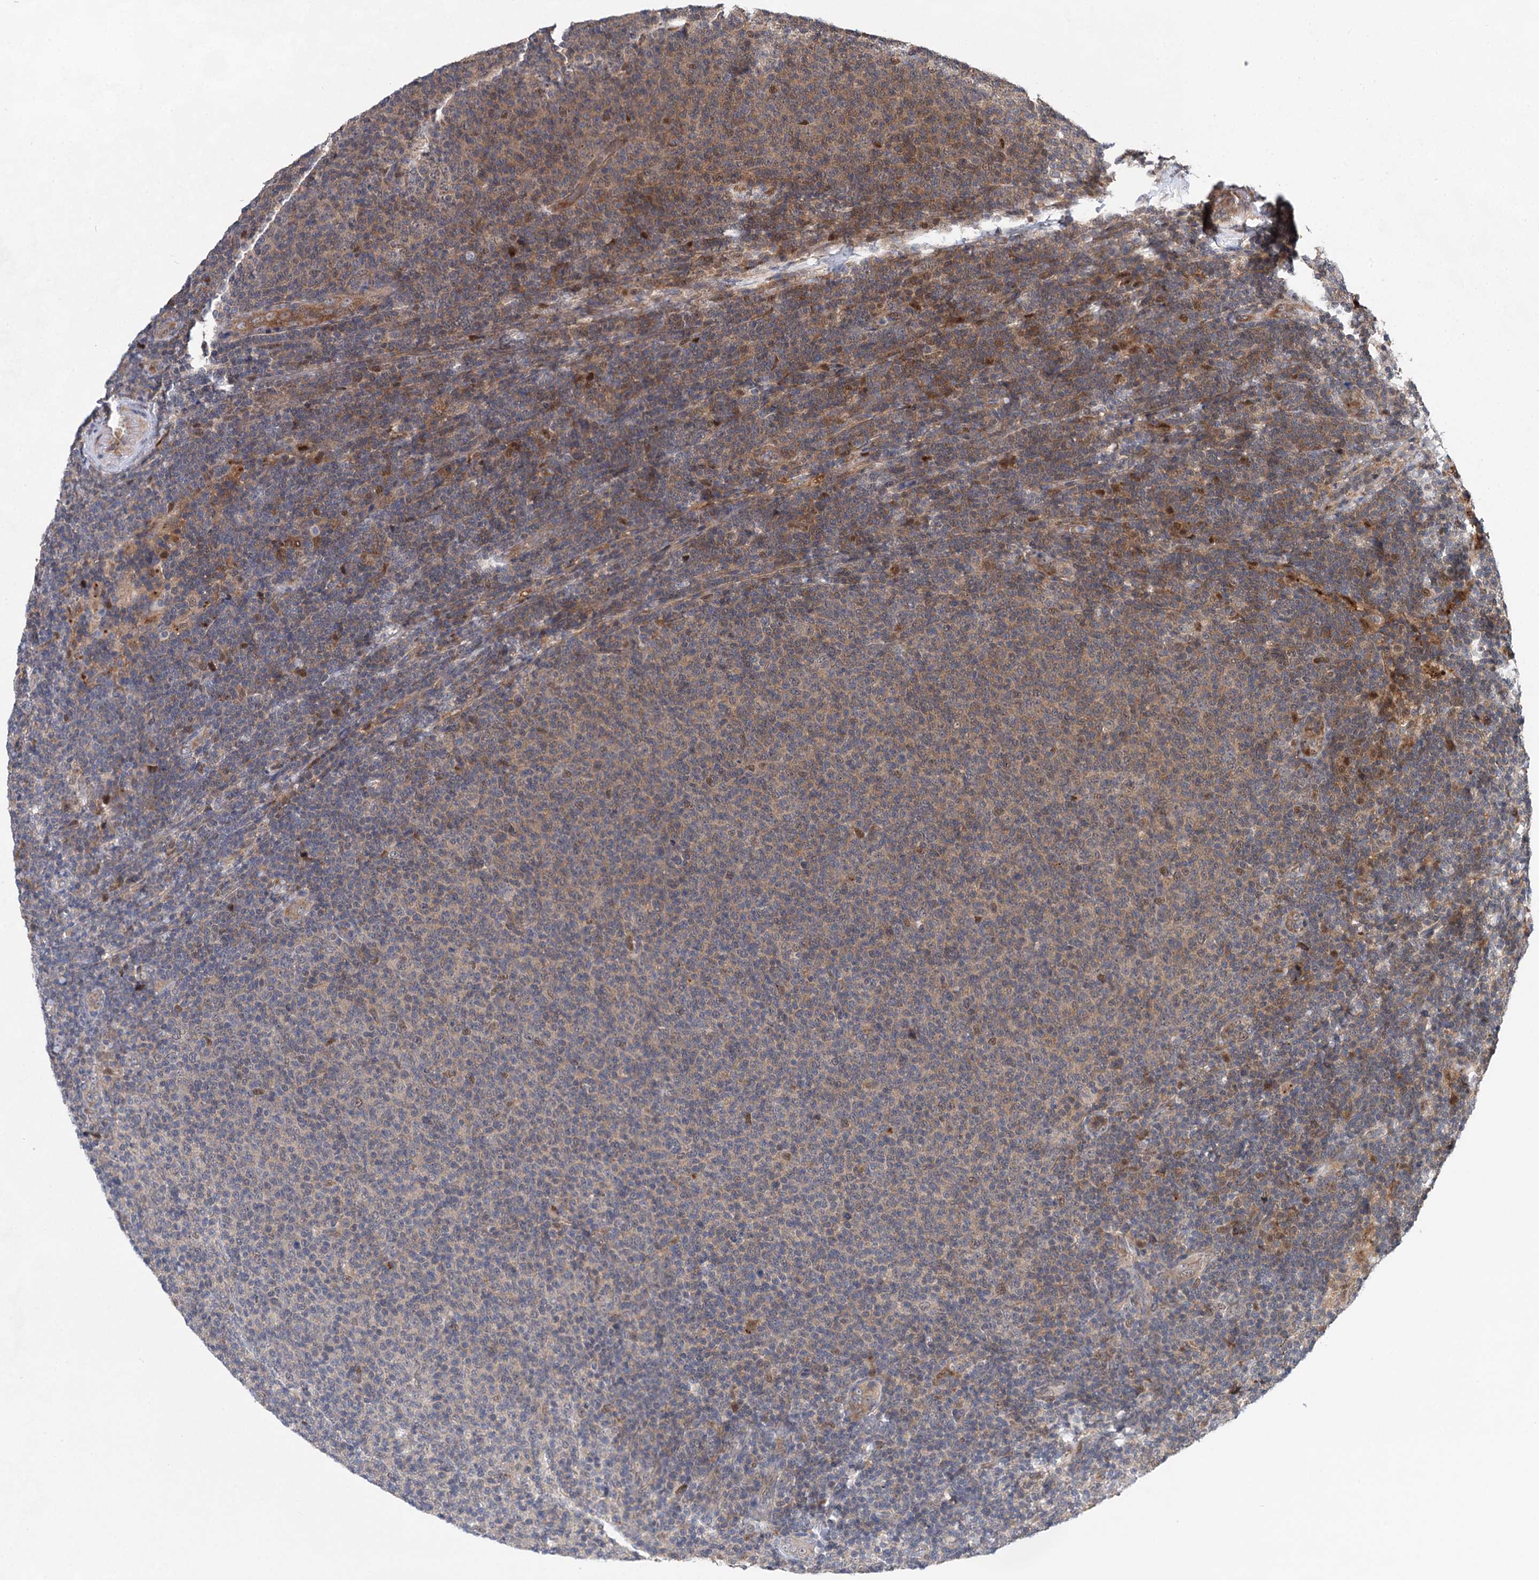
{"staining": {"intensity": "weak", "quantity": "25%-75%", "location": "cytoplasmic/membranous"}, "tissue": "lymphoma", "cell_type": "Tumor cells", "image_type": "cancer", "snomed": [{"axis": "morphology", "description": "Malignant lymphoma, non-Hodgkin's type, Low grade"}, {"axis": "topography", "description": "Lymph node"}], "caption": "Human malignant lymphoma, non-Hodgkin's type (low-grade) stained with a brown dye demonstrates weak cytoplasmic/membranous positive staining in about 25%-75% of tumor cells.", "gene": "GPBP1", "patient": {"sex": "male", "age": 66}}